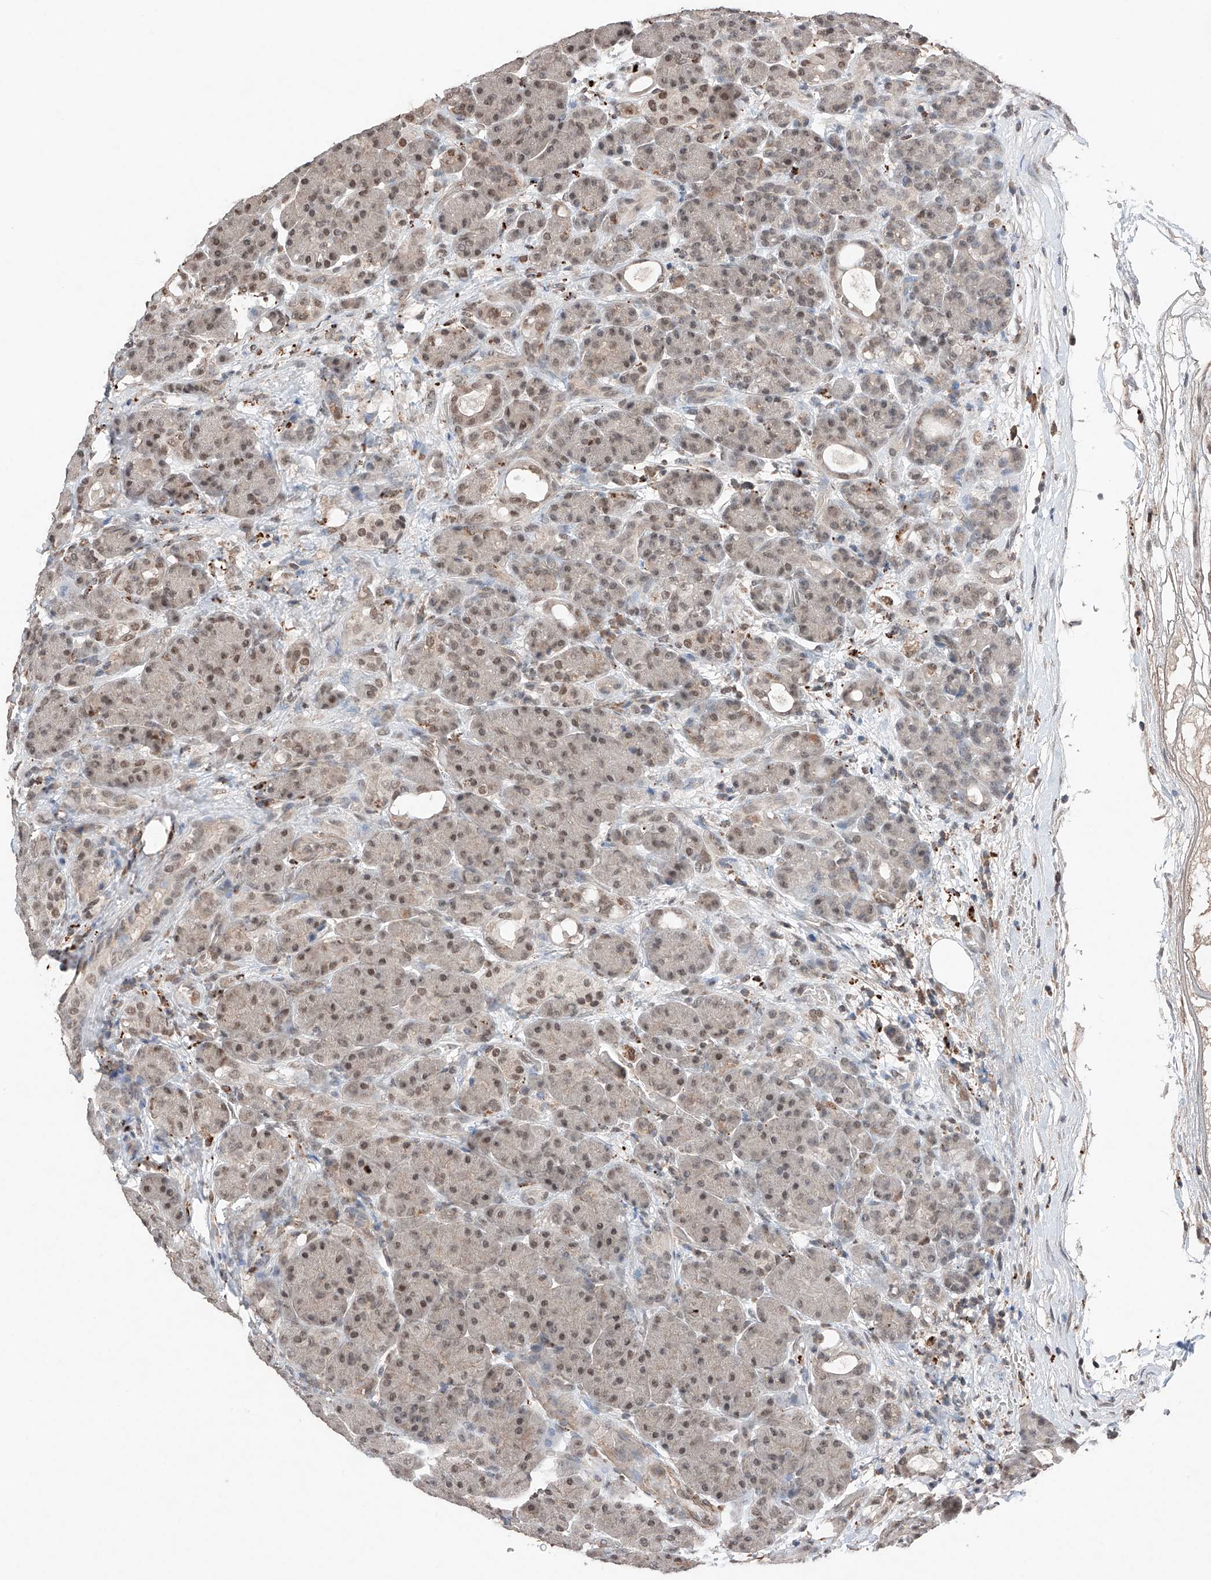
{"staining": {"intensity": "moderate", "quantity": ">75%", "location": "nuclear"}, "tissue": "pancreas", "cell_type": "Exocrine glandular cells", "image_type": "normal", "snomed": [{"axis": "morphology", "description": "Normal tissue, NOS"}, {"axis": "topography", "description": "Pancreas"}], "caption": "Immunohistochemical staining of benign human pancreas displays moderate nuclear protein expression in approximately >75% of exocrine glandular cells. Using DAB (brown) and hematoxylin (blue) stains, captured at high magnification using brightfield microscopy.", "gene": "TBX4", "patient": {"sex": "male", "age": 63}}